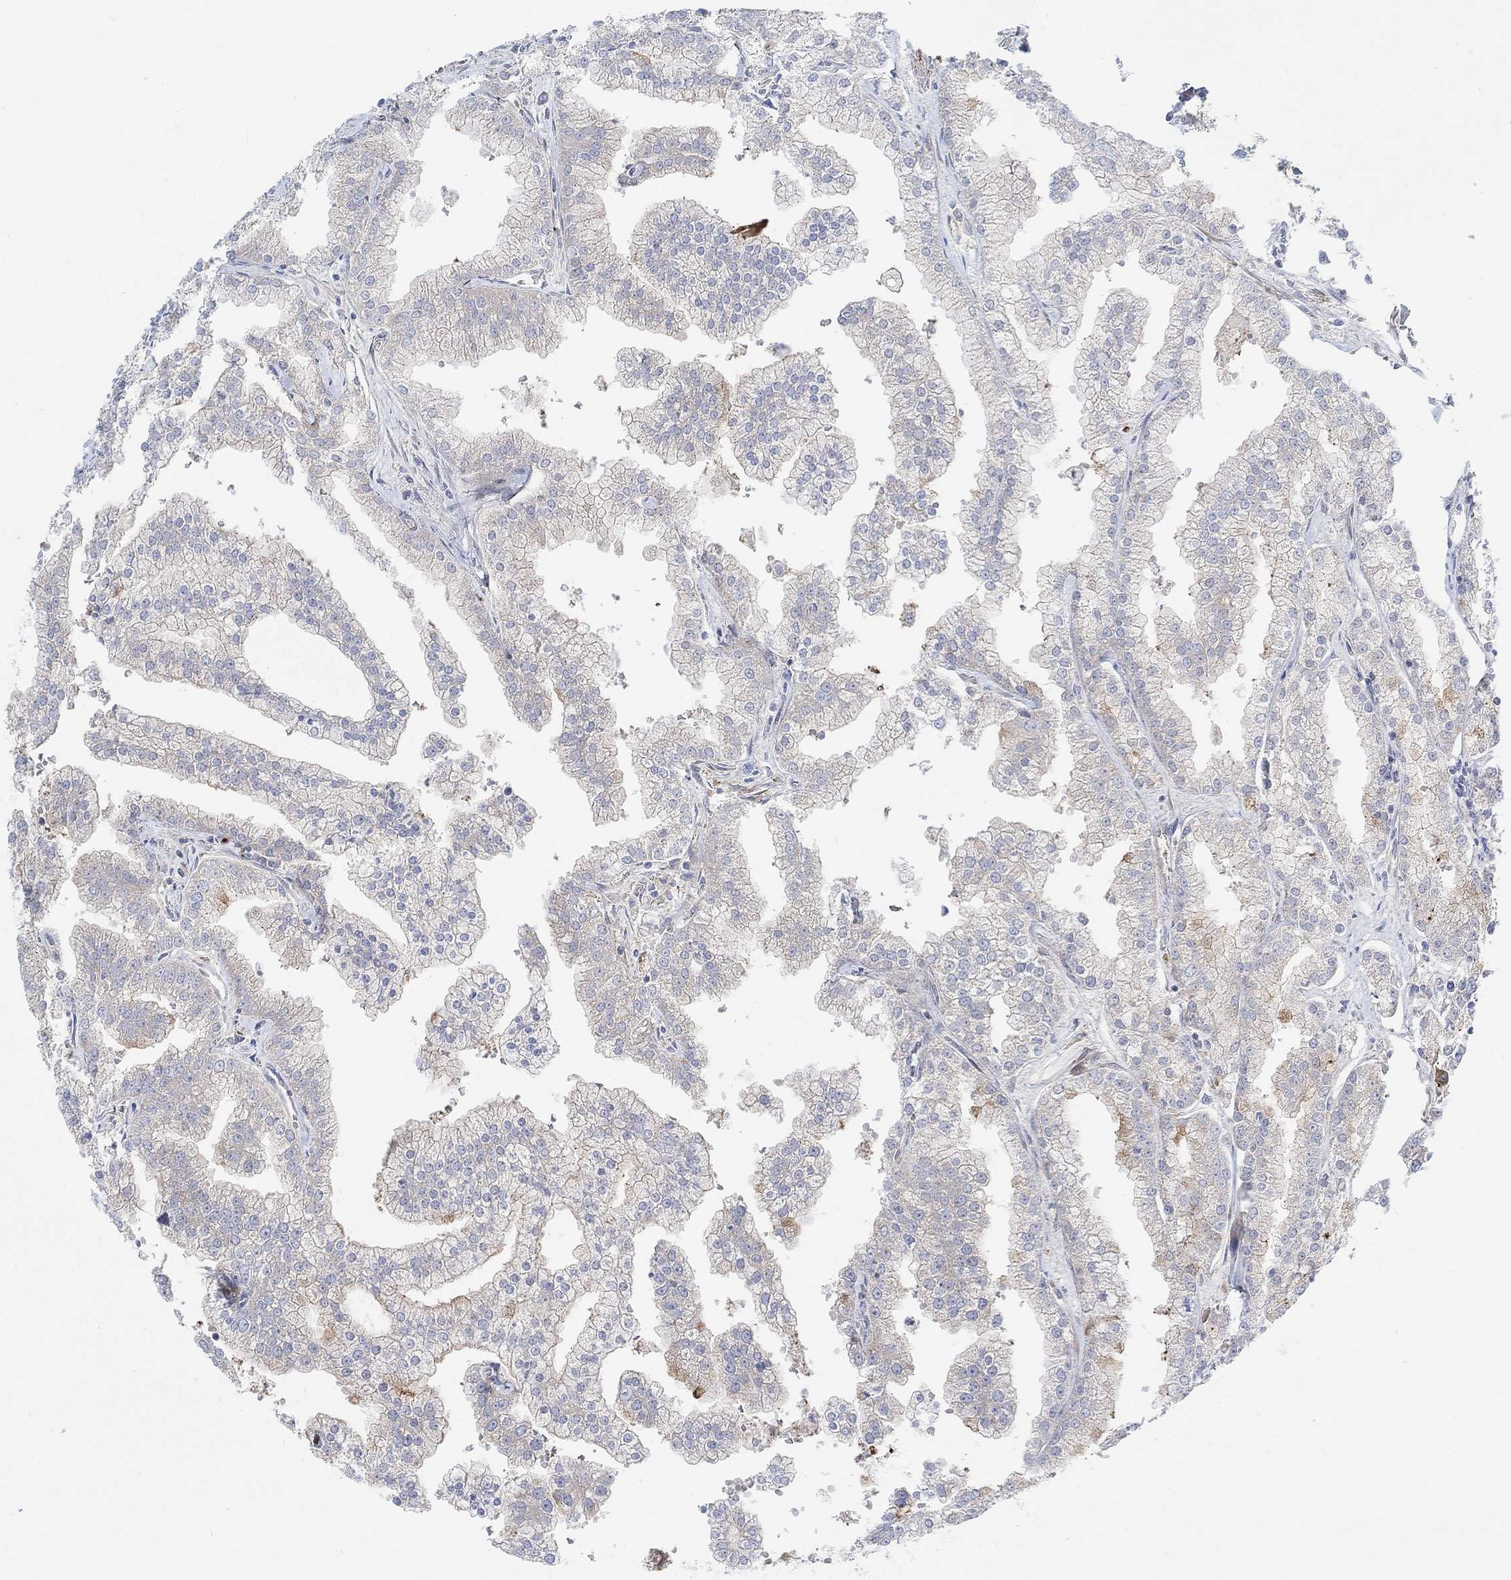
{"staining": {"intensity": "negative", "quantity": "none", "location": "none"}, "tissue": "prostate cancer", "cell_type": "Tumor cells", "image_type": "cancer", "snomed": [{"axis": "morphology", "description": "Adenocarcinoma, NOS"}, {"axis": "topography", "description": "Prostate"}], "caption": "Immunohistochemistry (IHC) image of prostate cancer (adenocarcinoma) stained for a protein (brown), which shows no staining in tumor cells.", "gene": "PMFBP1", "patient": {"sex": "male", "age": 70}}